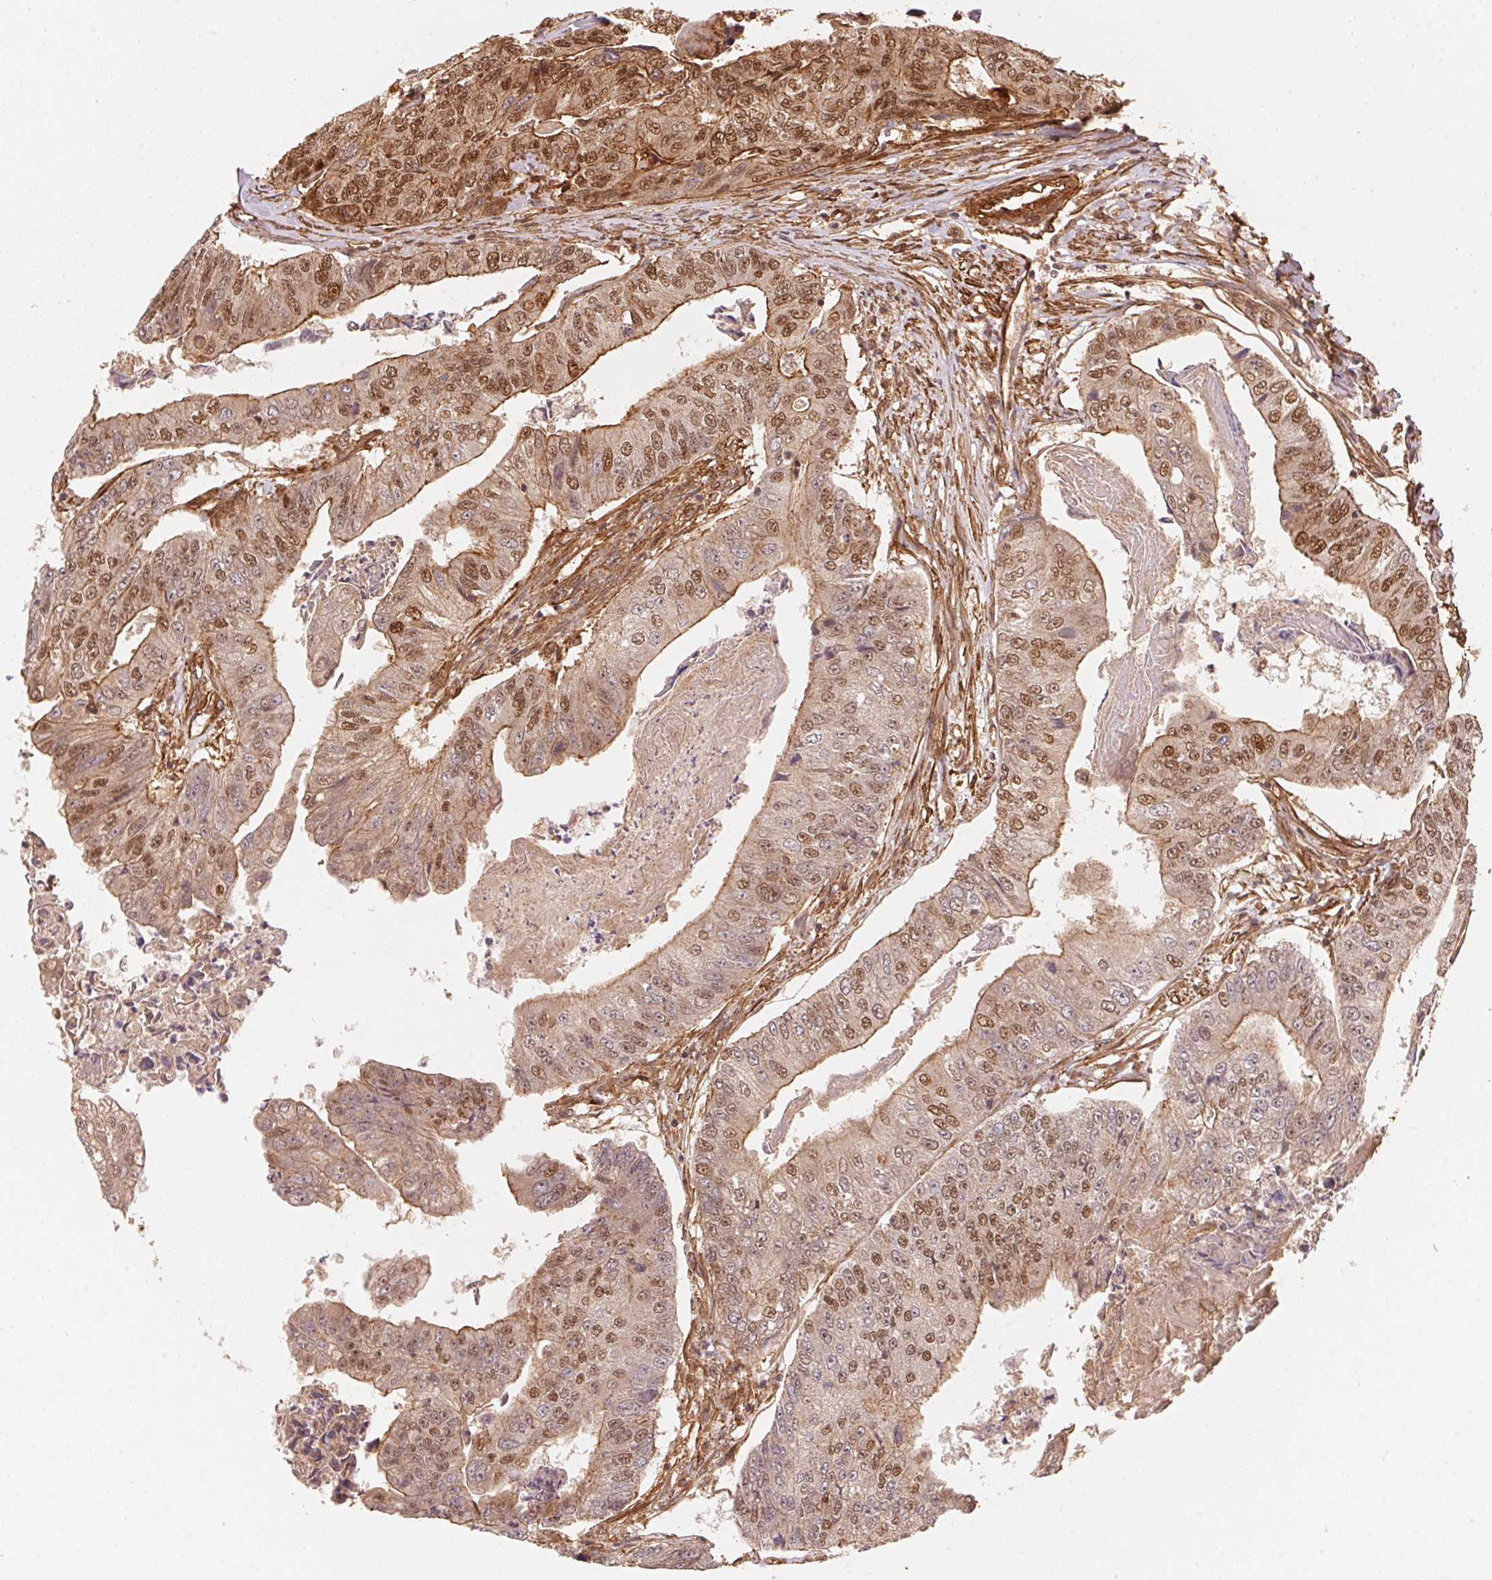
{"staining": {"intensity": "moderate", "quantity": ">75%", "location": "cytoplasmic/membranous,nuclear"}, "tissue": "colorectal cancer", "cell_type": "Tumor cells", "image_type": "cancer", "snomed": [{"axis": "morphology", "description": "Adenocarcinoma, NOS"}, {"axis": "topography", "description": "Colon"}], "caption": "Human adenocarcinoma (colorectal) stained with a brown dye reveals moderate cytoplasmic/membranous and nuclear positive staining in approximately >75% of tumor cells.", "gene": "TNIP2", "patient": {"sex": "female", "age": 67}}